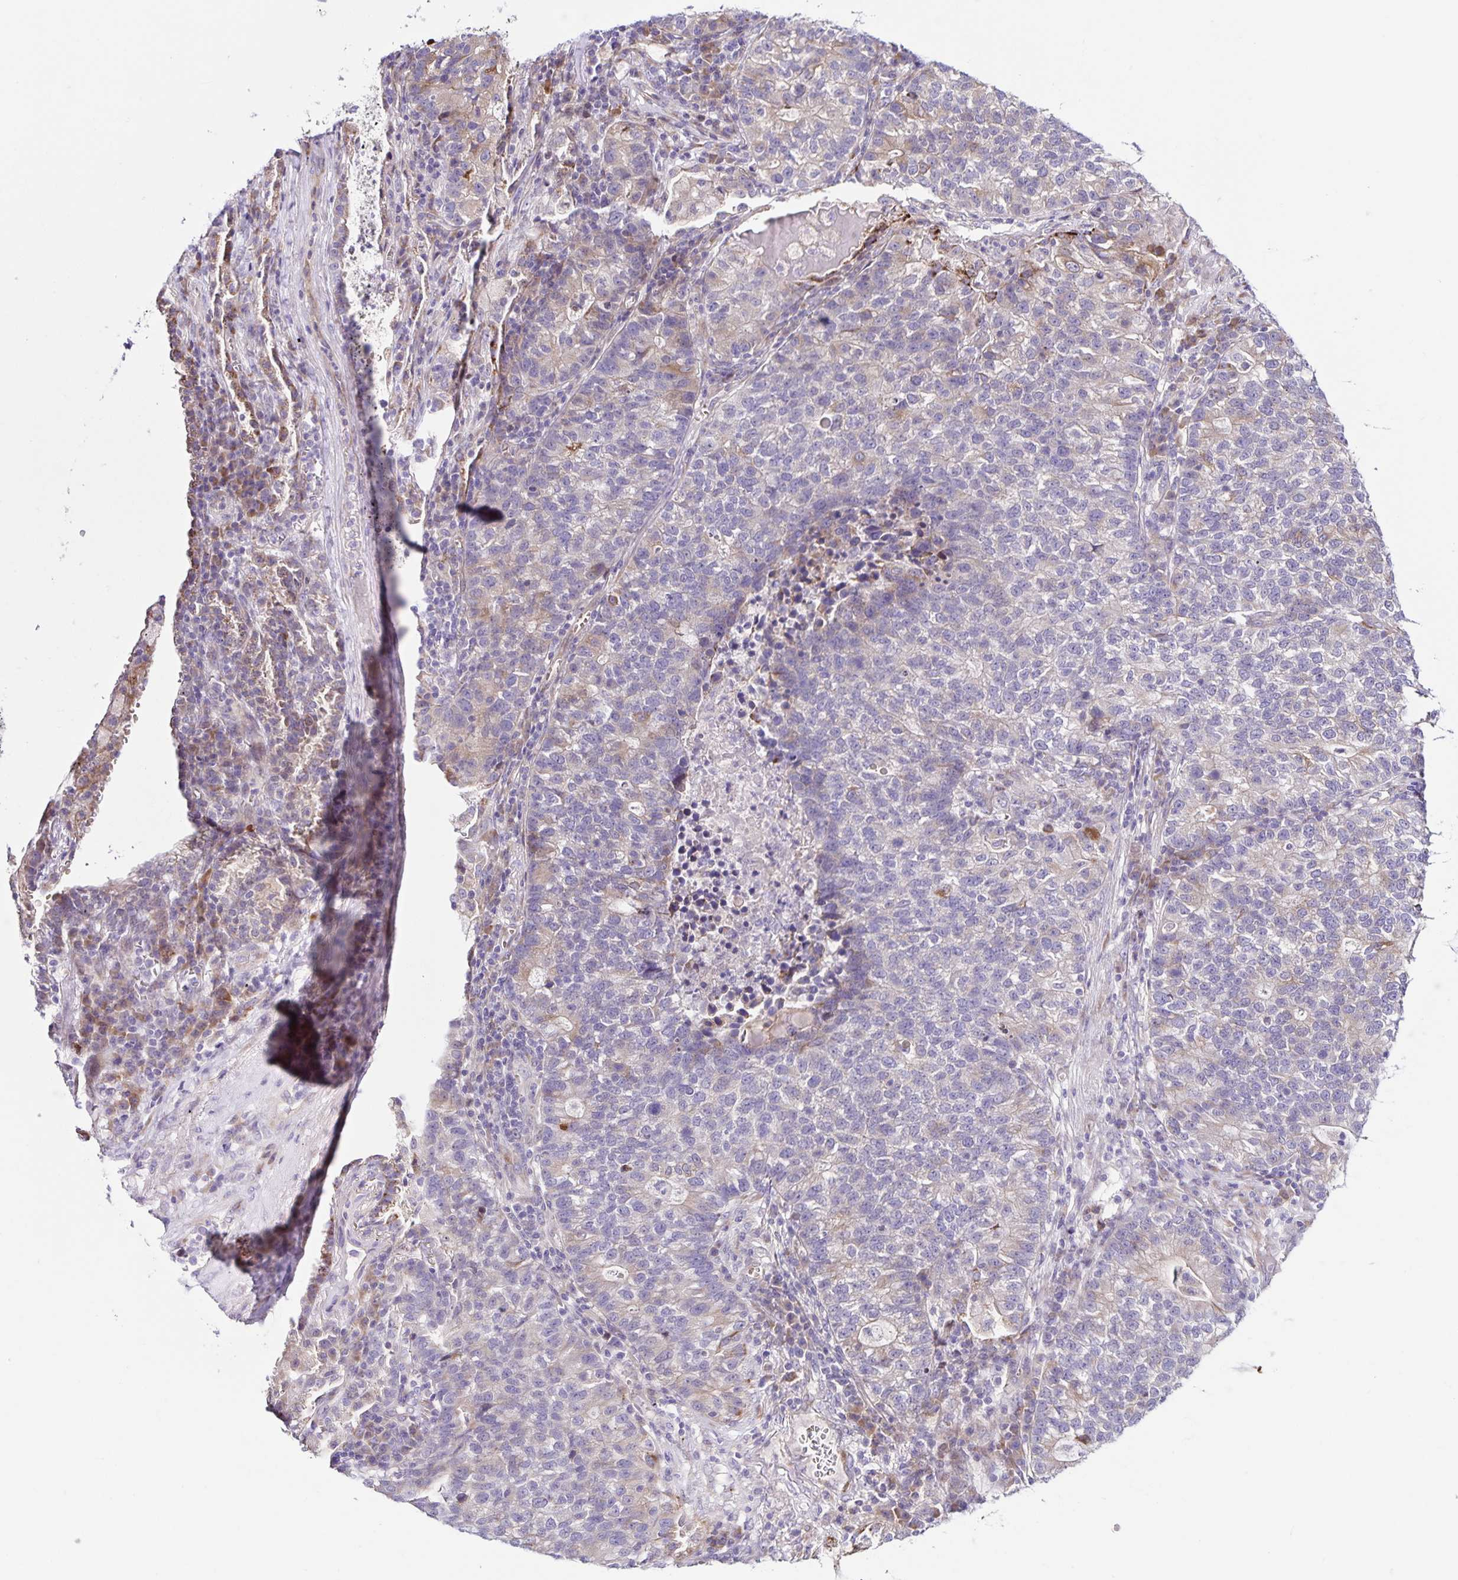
{"staining": {"intensity": "negative", "quantity": "none", "location": "none"}, "tissue": "lung cancer", "cell_type": "Tumor cells", "image_type": "cancer", "snomed": [{"axis": "morphology", "description": "Adenocarcinoma, NOS"}, {"axis": "topography", "description": "Lung"}], "caption": "A high-resolution histopathology image shows immunohistochemistry (IHC) staining of lung cancer (adenocarcinoma), which exhibits no significant expression in tumor cells.", "gene": "RNFT2", "patient": {"sex": "male", "age": 57}}